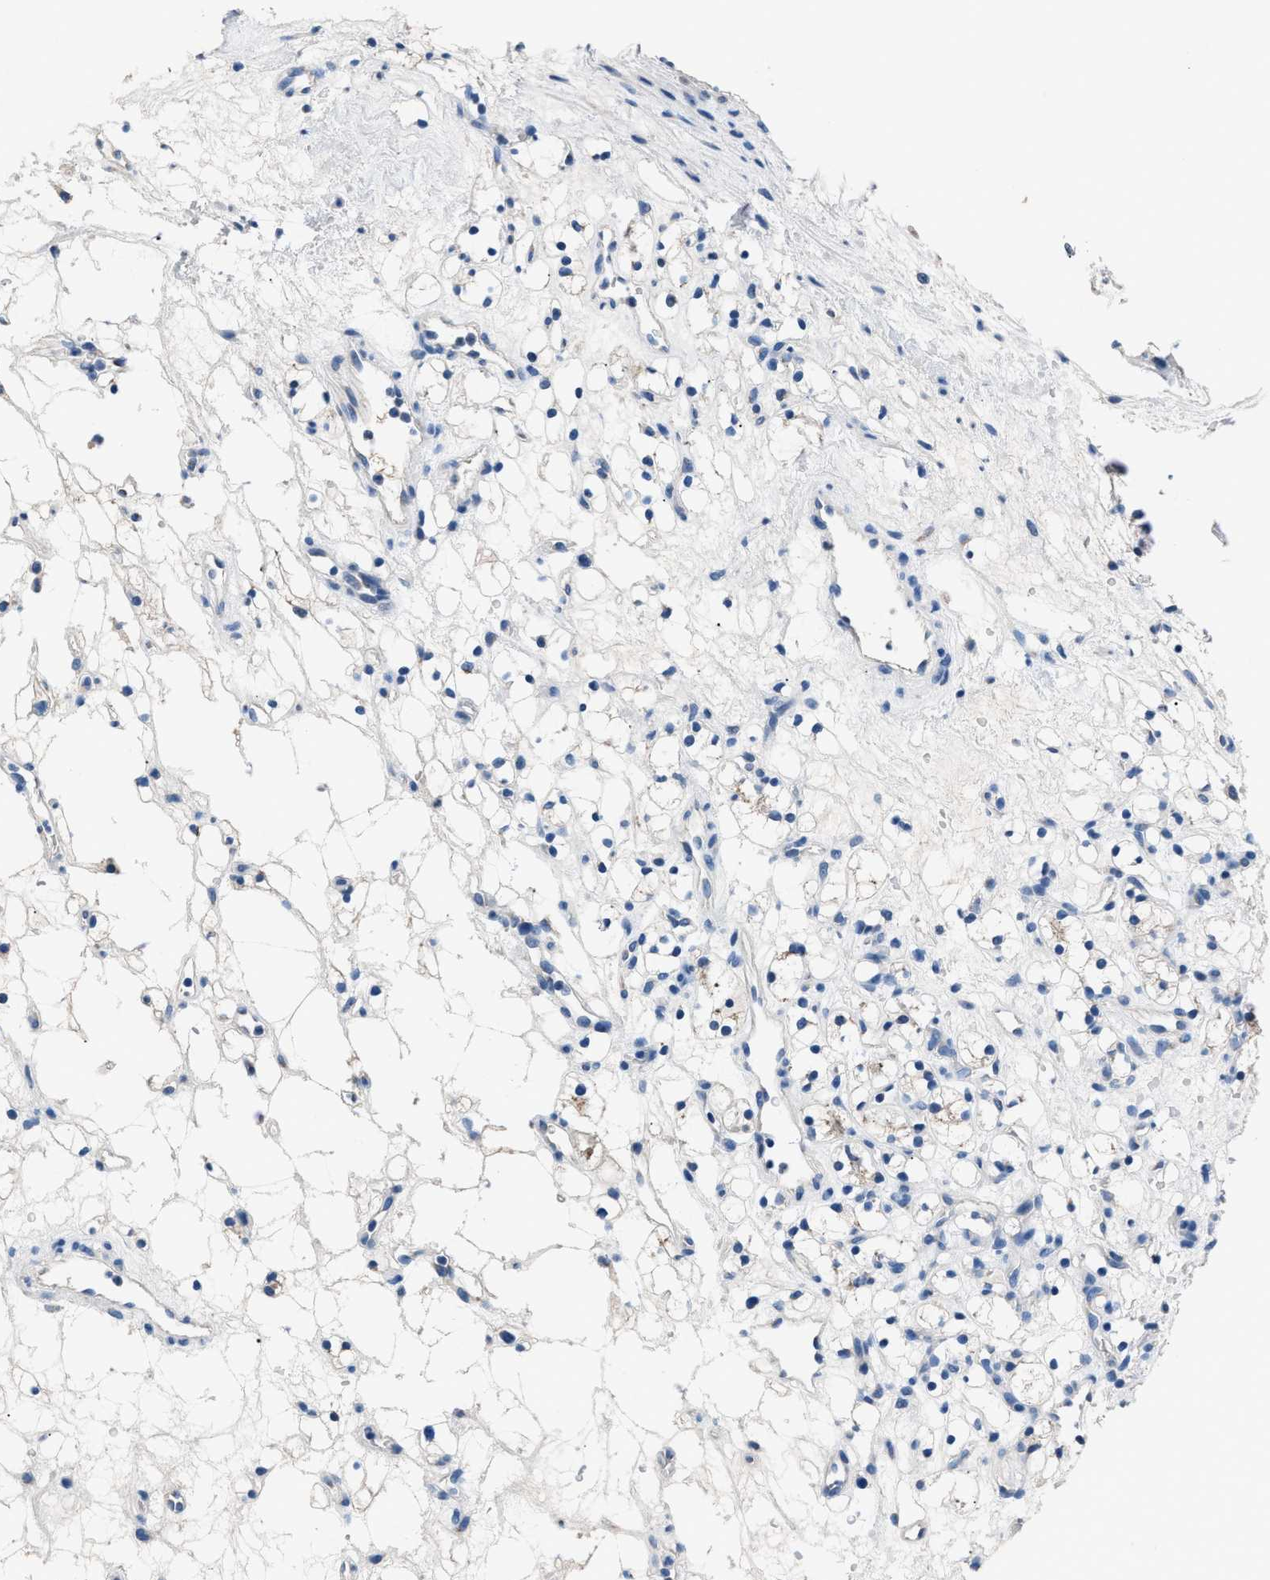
{"staining": {"intensity": "negative", "quantity": "none", "location": "none"}, "tissue": "renal cancer", "cell_type": "Tumor cells", "image_type": "cancer", "snomed": [{"axis": "morphology", "description": "Adenocarcinoma, NOS"}, {"axis": "topography", "description": "Kidney"}], "caption": "Histopathology image shows no significant protein staining in tumor cells of renal cancer. (DAB immunohistochemistry (IHC), high magnification).", "gene": "GOLM1", "patient": {"sex": "female", "age": 60}}